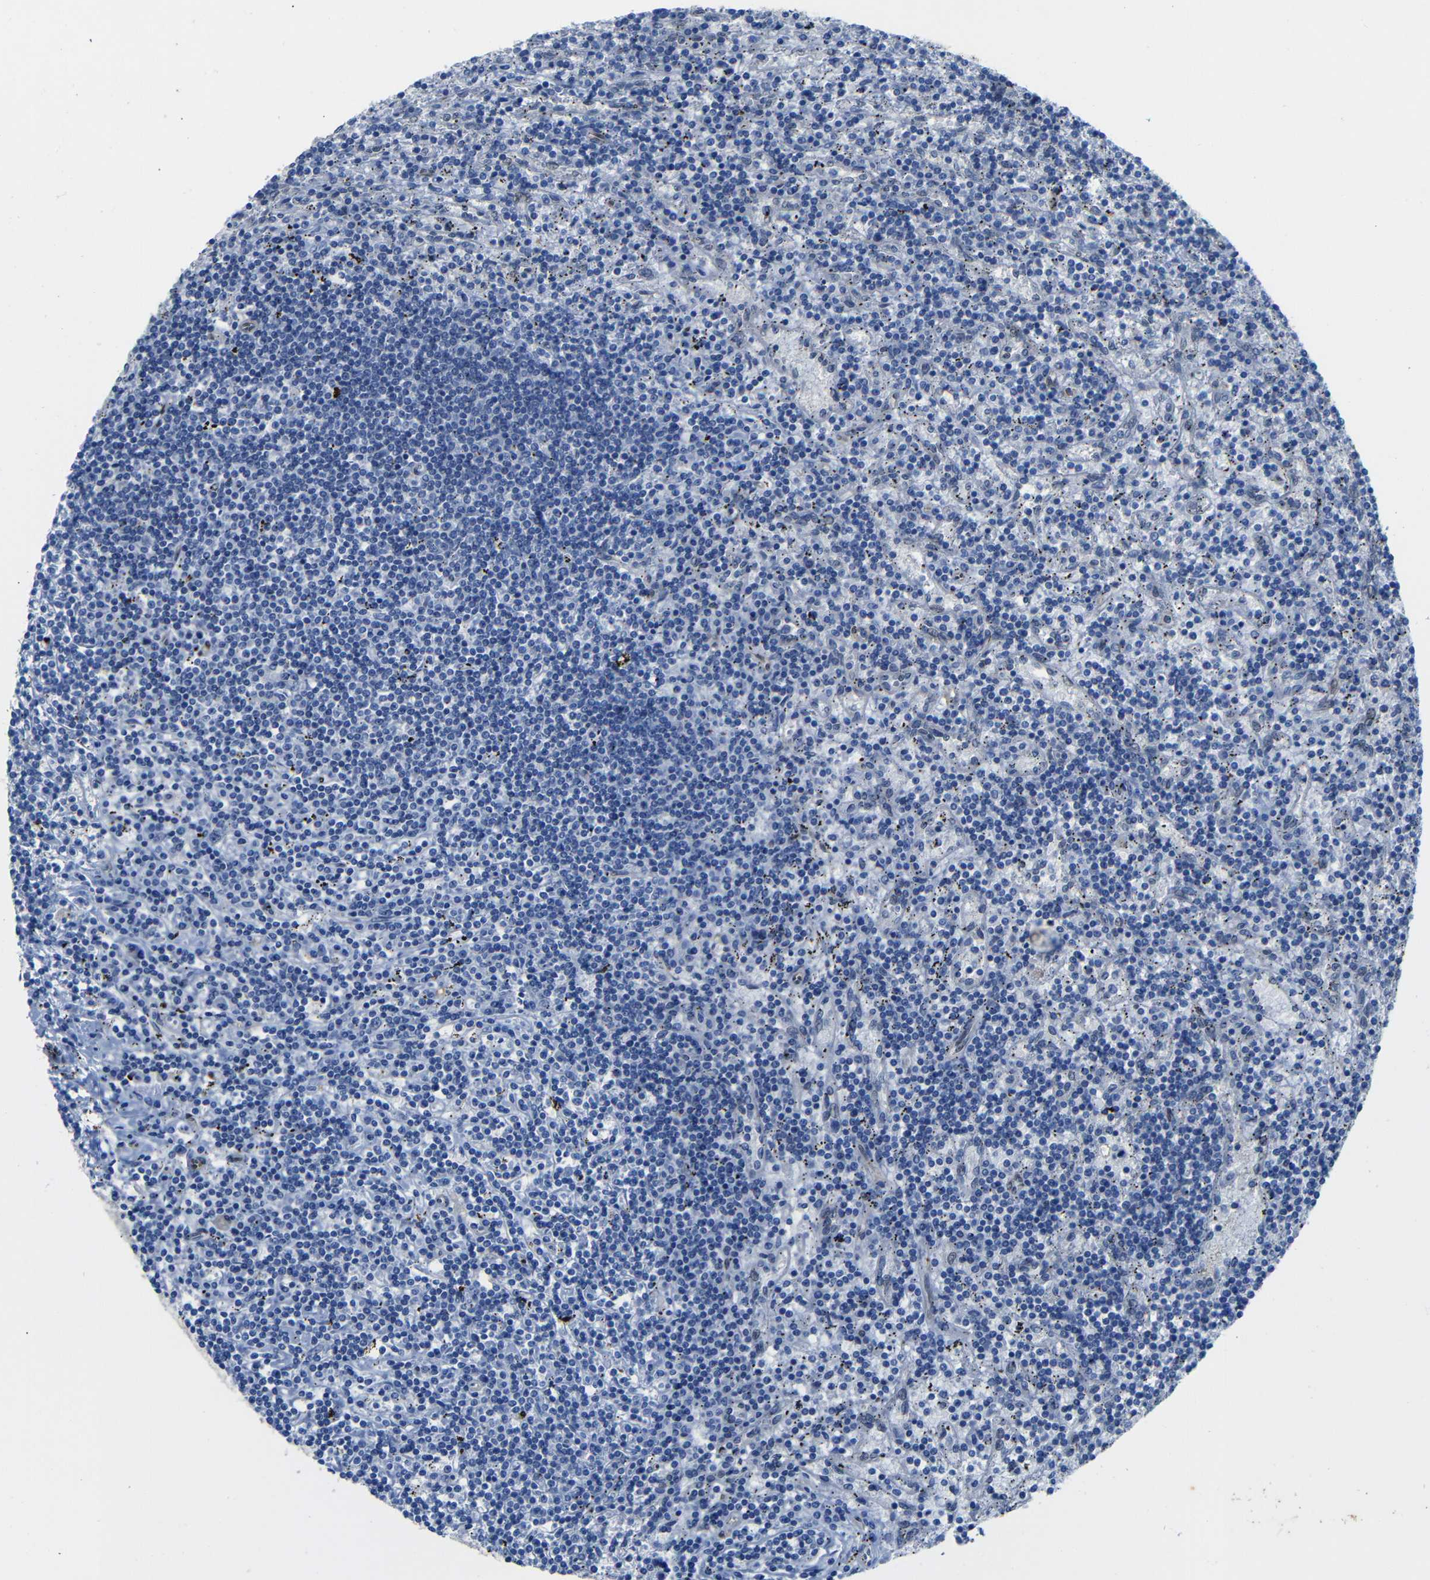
{"staining": {"intensity": "negative", "quantity": "none", "location": "none"}, "tissue": "lymphoma", "cell_type": "Tumor cells", "image_type": "cancer", "snomed": [{"axis": "morphology", "description": "Malignant lymphoma, non-Hodgkin's type, Low grade"}, {"axis": "topography", "description": "Spleen"}], "caption": "This is an immunohistochemistry histopathology image of human lymphoma. There is no staining in tumor cells.", "gene": "YAP1", "patient": {"sex": "male", "age": 76}}